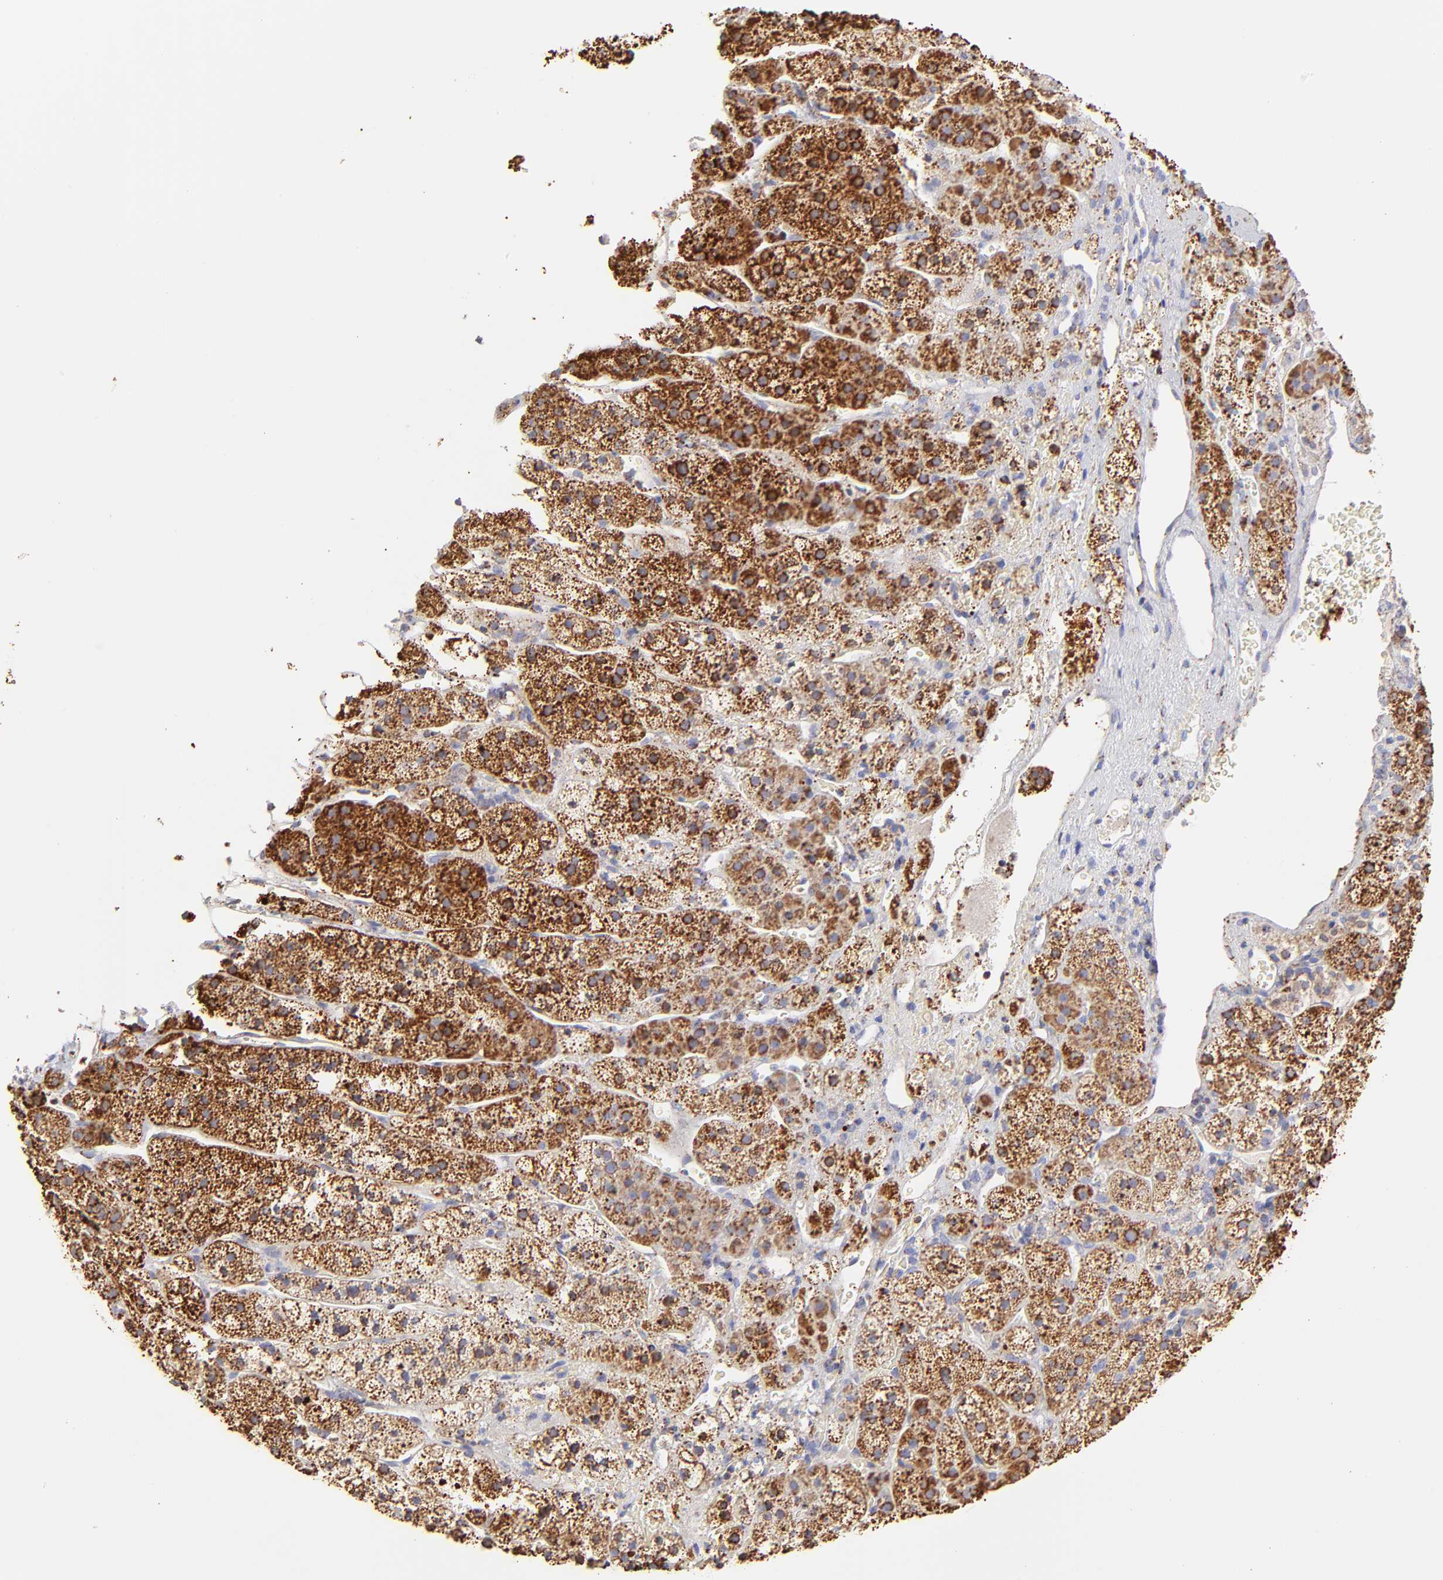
{"staining": {"intensity": "strong", "quantity": ">75%", "location": "cytoplasmic/membranous"}, "tissue": "adrenal gland", "cell_type": "Glandular cells", "image_type": "normal", "snomed": [{"axis": "morphology", "description": "Normal tissue, NOS"}, {"axis": "topography", "description": "Adrenal gland"}], "caption": "This histopathology image demonstrates benign adrenal gland stained with immunohistochemistry to label a protein in brown. The cytoplasmic/membranous of glandular cells show strong positivity for the protein. Nuclei are counter-stained blue.", "gene": "ECH1", "patient": {"sex": "female", "age": 44}}